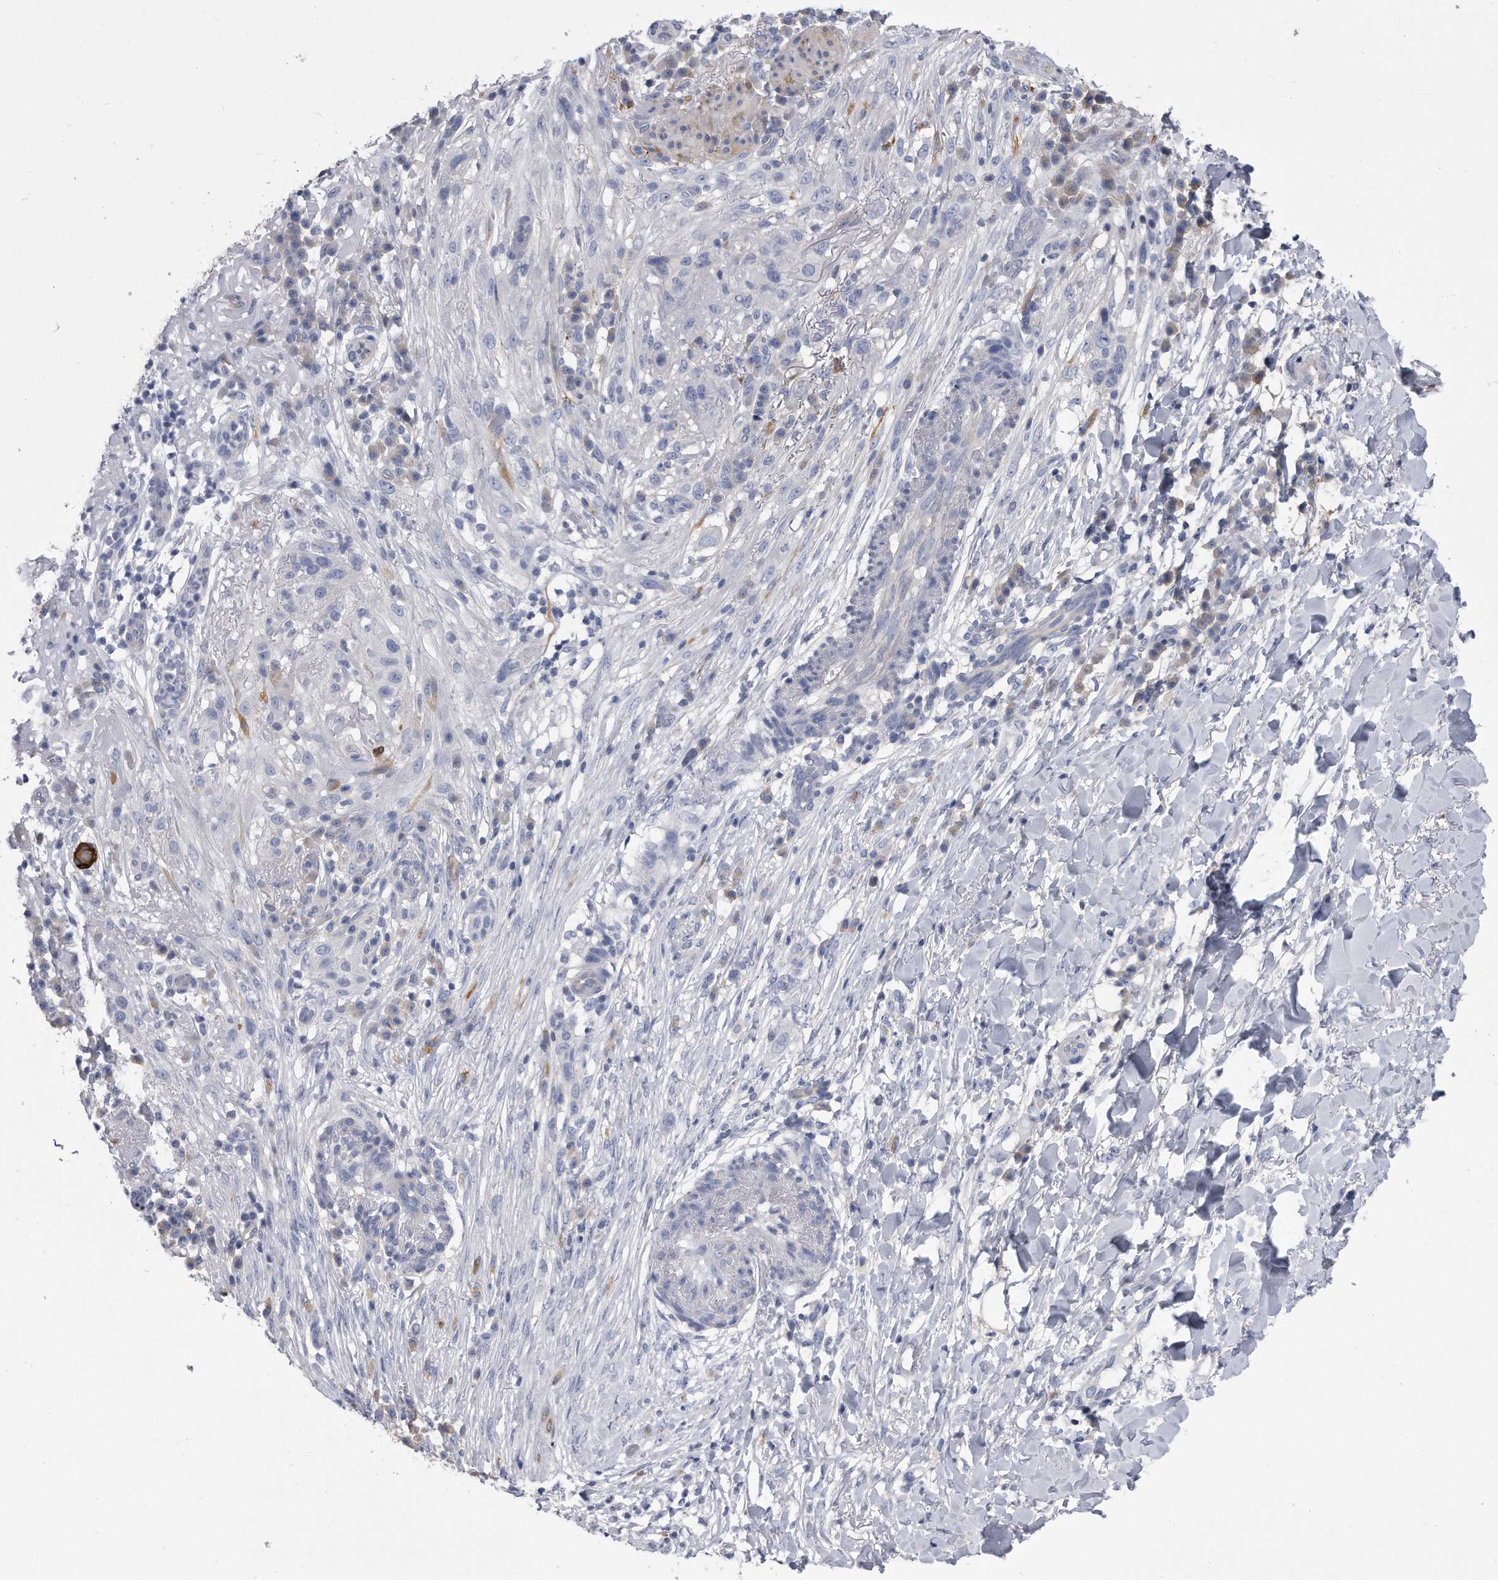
{"staining": {"intensity": "negative", "quantity": "none", "location": "none"}, "tissue": "skin cancer", "cell_type": "Tumor cells", "image_type": "cancer", "snomed": [{"axis": "morphology", "description": "Normal tissue, NOS"}, {"axis": "morphology", "description": "Squamous cell carcinoma, NOS"}, {"axis": "topography", "description": "Skin"}], "caption": "DAB immunohistochemical staining of squamous cell carcinoma (skin) displays no significant expression in tumor cells.", "gene": "PYGB", "patient": {"sex": "female", "age": 96}}